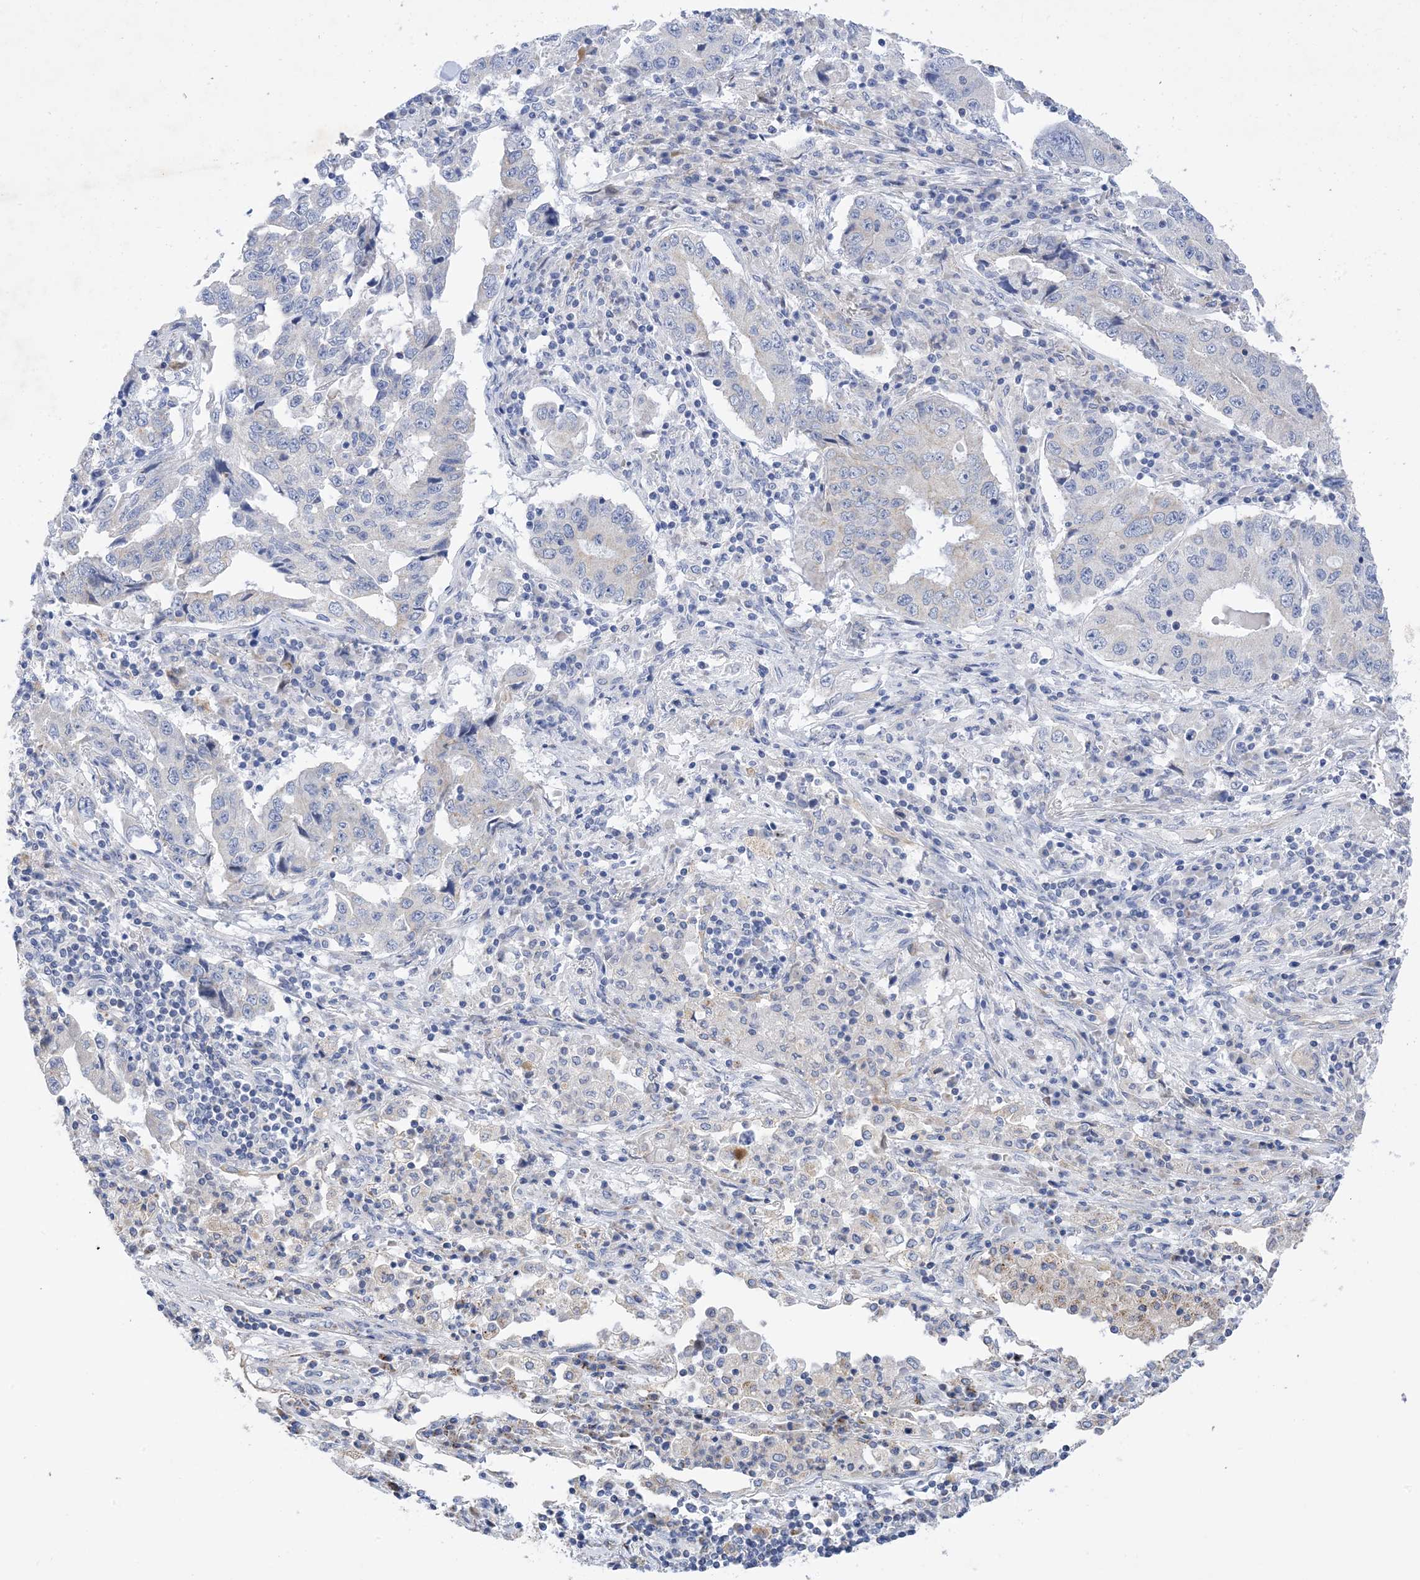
{"staining": {"intensity": "negative", "quantity": "none", "location": "none"}, "tissue": "lung cancer", "cell_type": "Tumor cells", "image_type": "cancer", "snomed": [{"axis": "morphology", "description": "Adenocarcinoma, NOS"}, {"axis": "topography", "description": "Lung"}], "caption": "Immunohistochemistry photomicrograph of neoplastic tissue: lung adenocarcinoma stained with DAB demonstrates no significant protein expression in tumor cells. The staining is performed using DAB (3,3'-diaminobenzidine) brown chromogen with nuclei counter-stained in using hematoxylin.", "gene": "PLK4", "patient": {"sex": "female", "age": 51}}